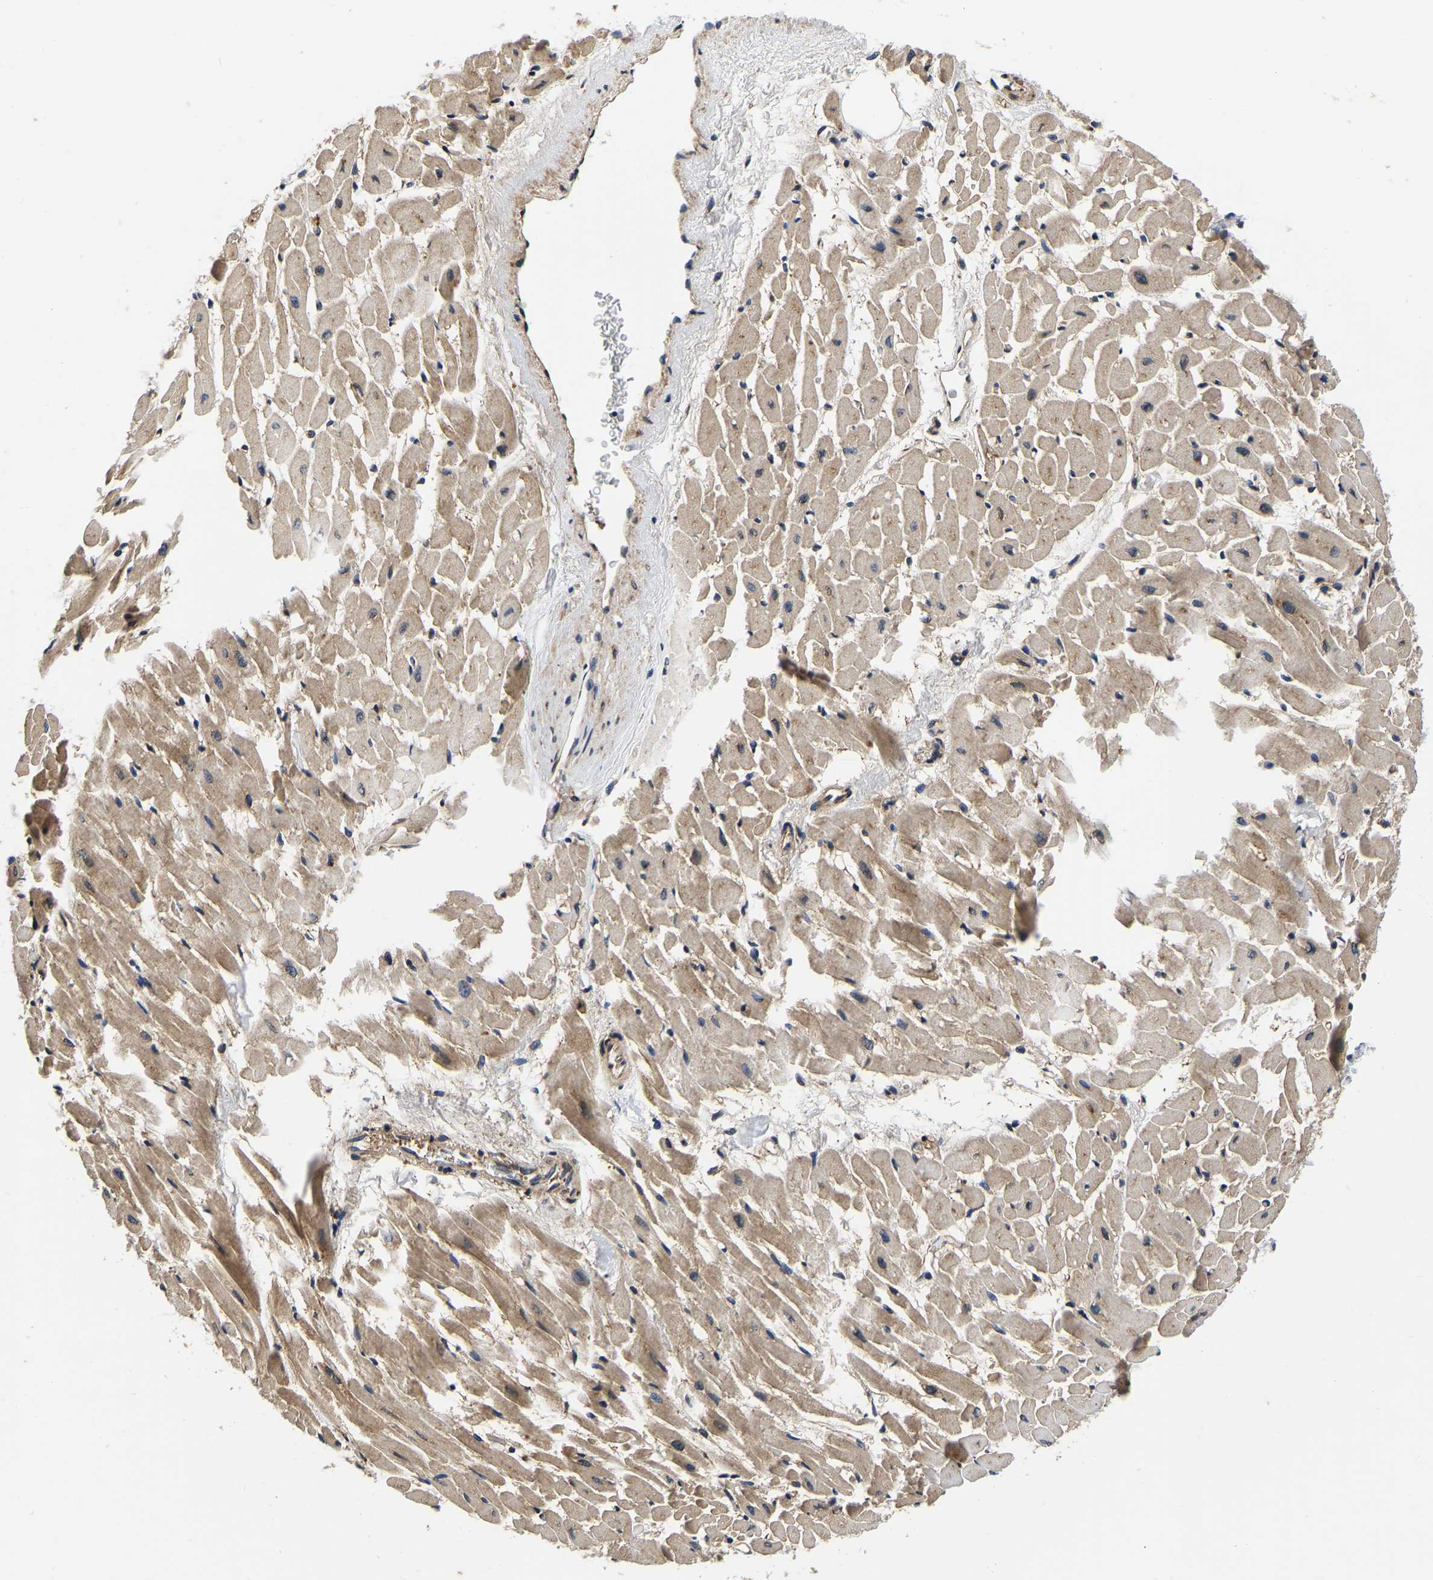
{"staining": {"intensity": "moderate", "quantity": ">75%", "location": "cytoplasmic/membranous"}, "tissue": "heart muscle", "cell_type": "Cardiomyocytes", "image_type": "normal", "snomed": [{"axis": "morphology", "description": "Normal tissue, NOS"}, {"axis": "topography", "description": "Heart"}], "caption": "Immunohistochemical staining of normal human heart muscle shows >75% levels of moderate cytoplasmic/membranous protein staining in approximately >75% of cardiomyocytes.", "gene": "RABAC1", "patient": {"sex": "male", "age": 45}}